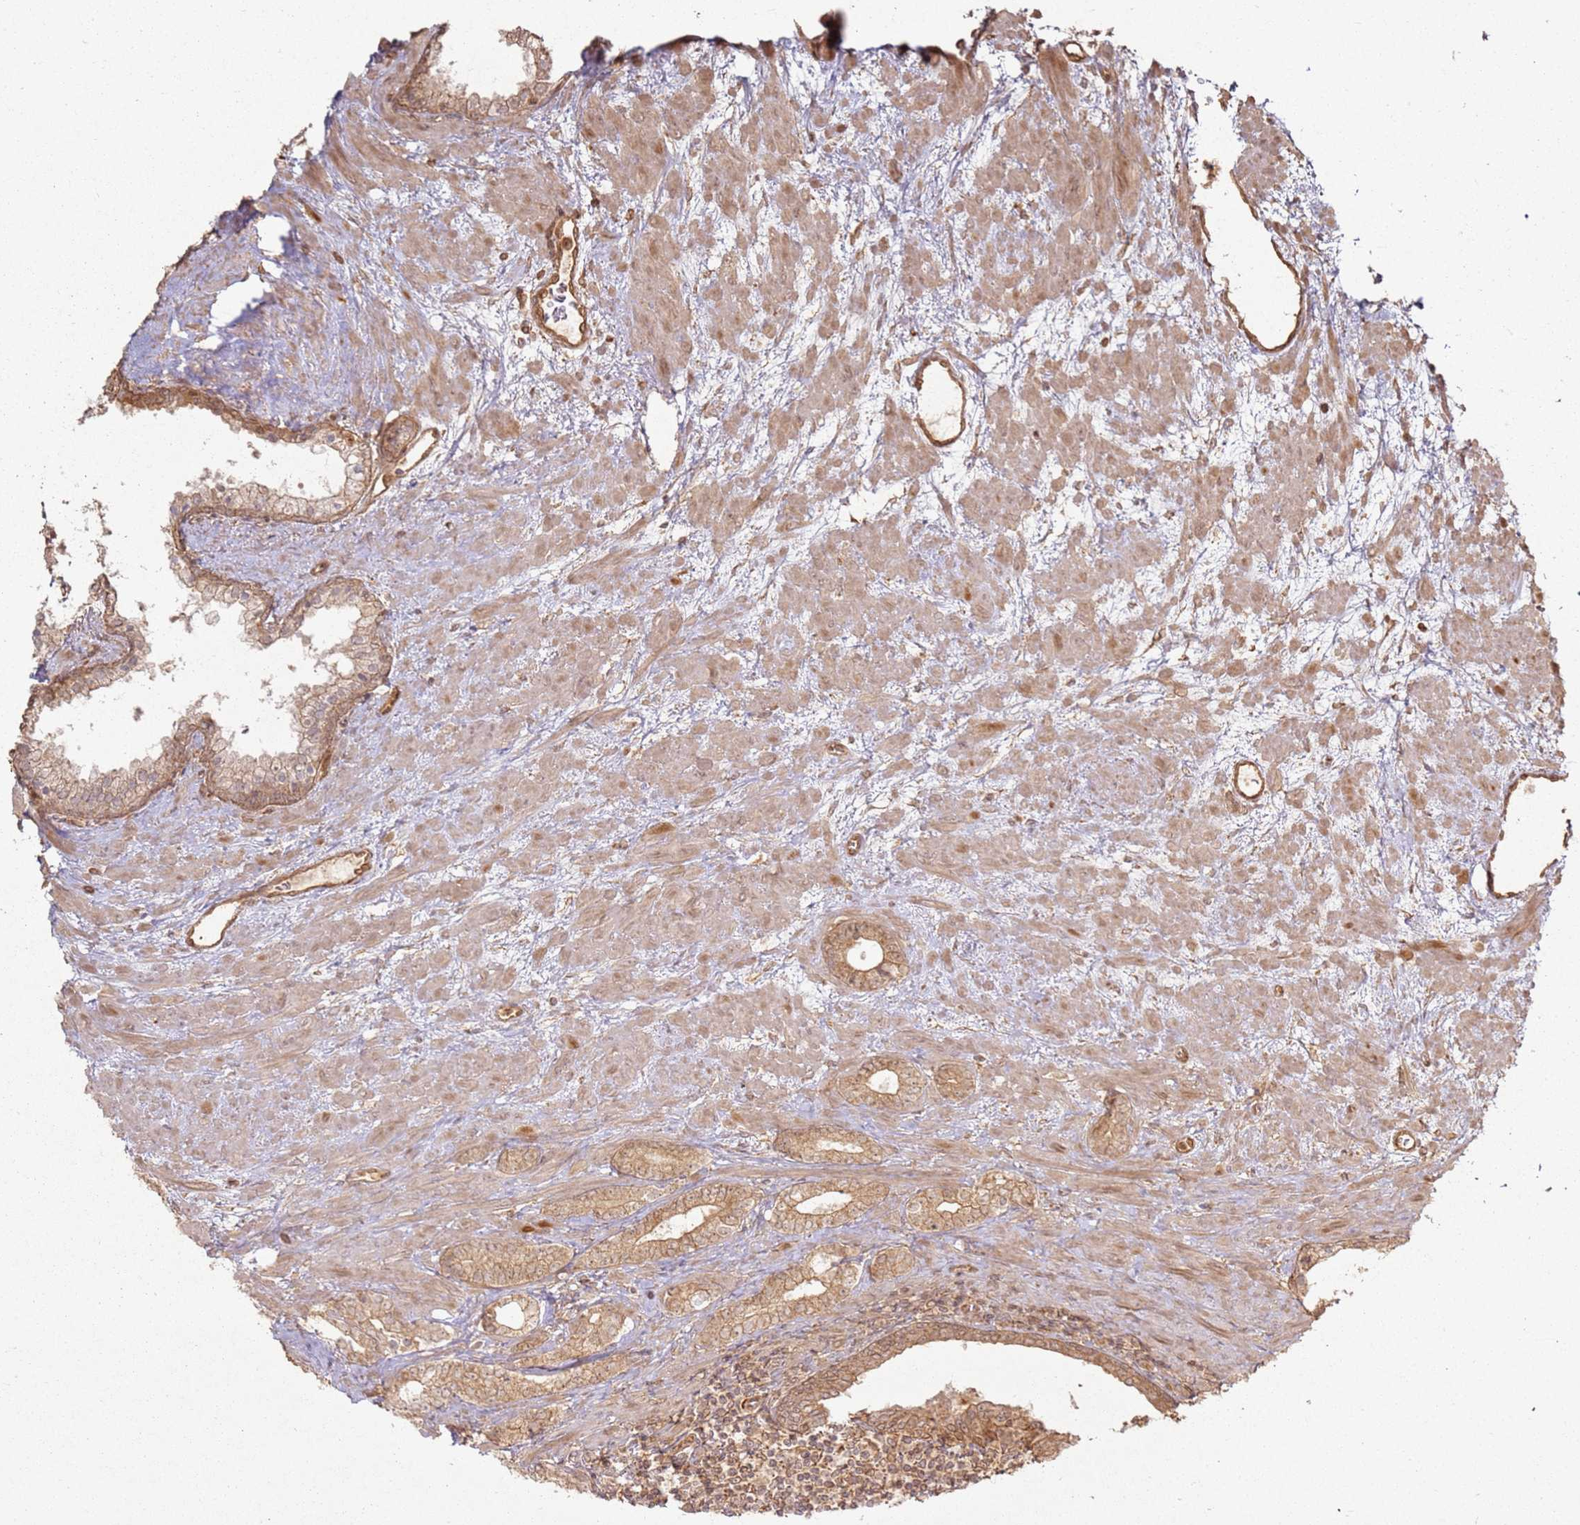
{"staining": {"intensity": "moderate", "quantity": ">75%", "location": "cytoplasmic/membranous"}, "tissue": "prostate cancer", "cell_type": "Tumor cells", "image_type": "cancer", "snomed": [{"axis": "morphology", "description": "Adenocarcinoma, High grade"}, {"axis": "topography", "description": "Prostate"}], "caption": "This histopathology image shows IHC staining of prostate cancer, with medium moderate cytoplasmic/membranous expression in about >75% of tumor cells.", "gene": "ZNF776", "patient": {"sex": "male", "age": 64}}